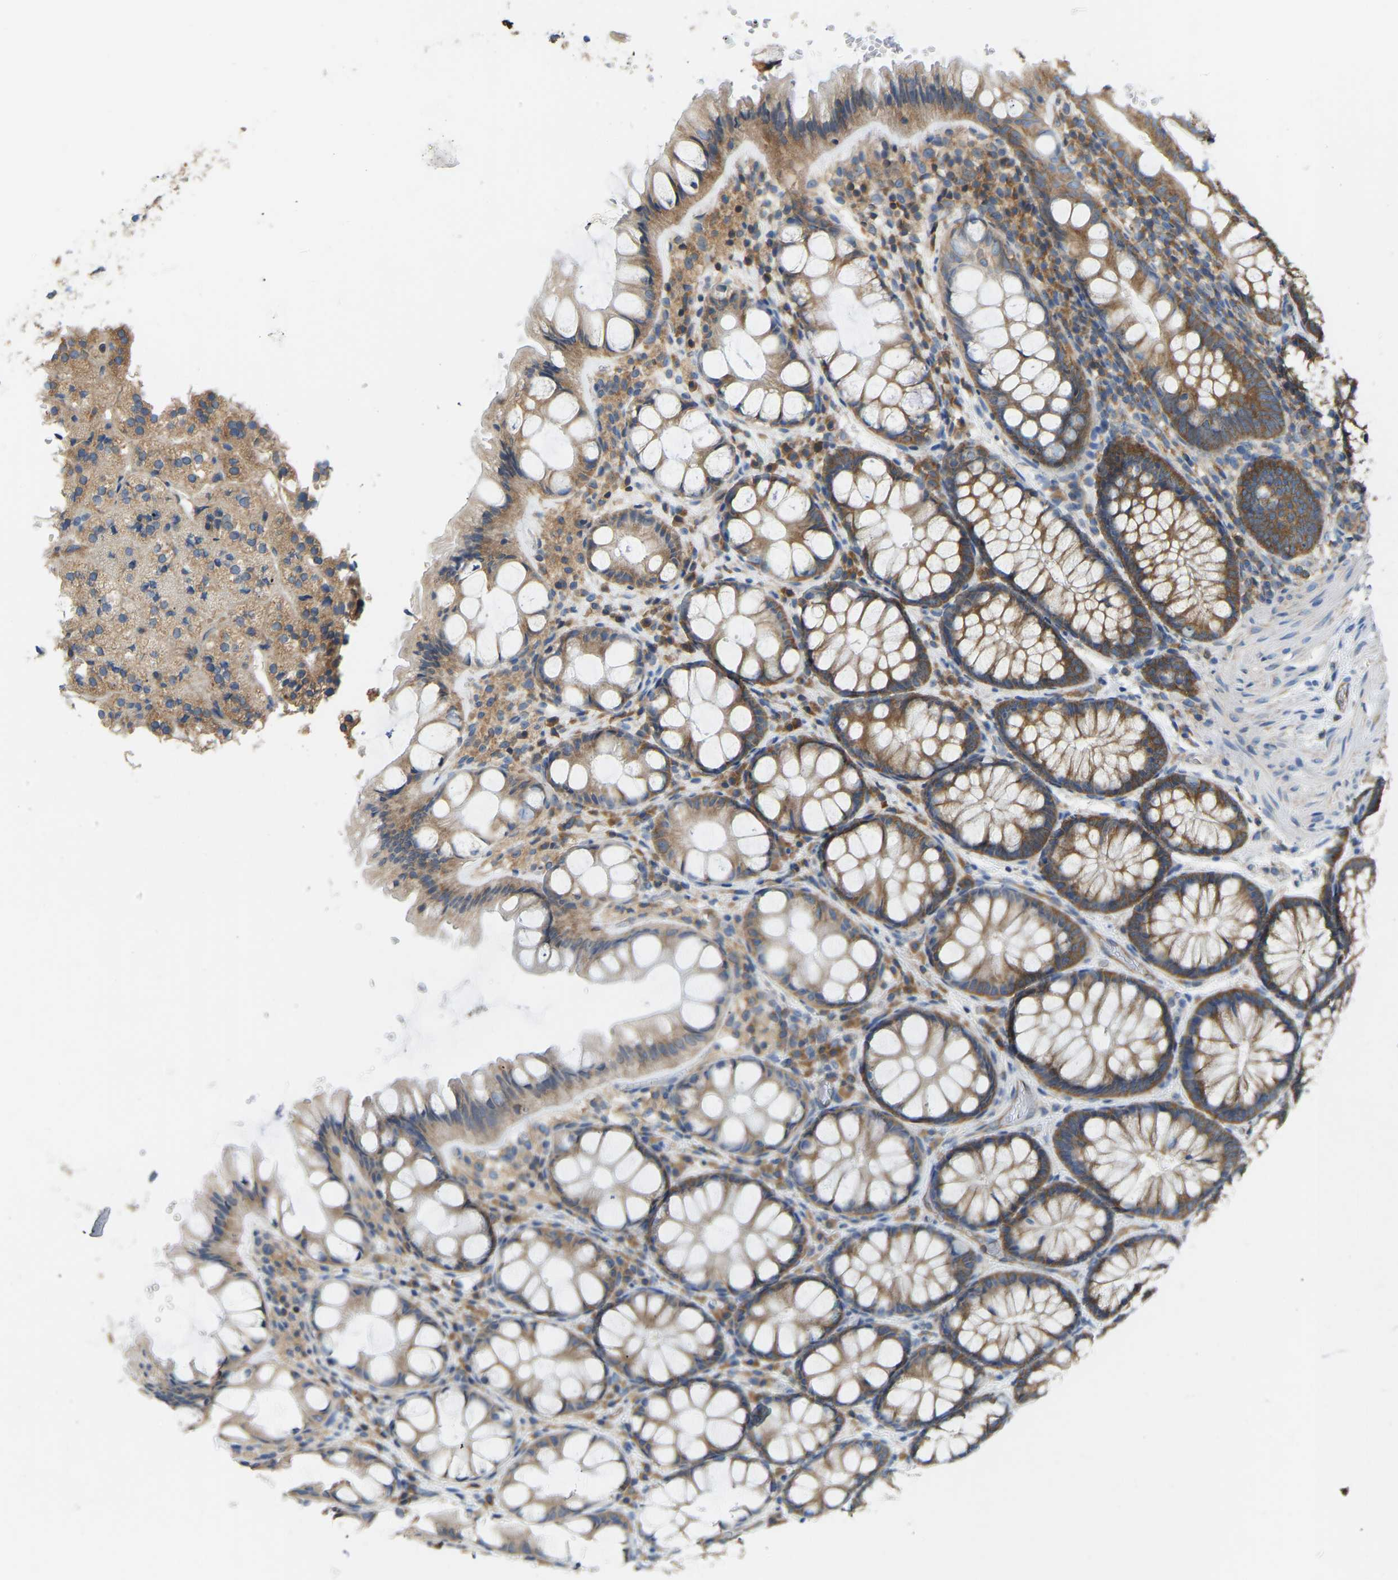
{"staining": {"intensity": "moderate", "quantity": ">75%", "location": "cytoplasmic/membranous"}, "tissue": "colon", "cell_type": "Endothelial cells", "image_type": "normal", "snomed": [{"axis": "morphology", "description": "Normal tissue, NOS"}, {"axis": "topography", "description": "Colon"}], "caption": "The micrograph demonstrates staining of normal colon, revealing moderate cytoplasmic/membranous protein expression (brown color) within endothelial cells.", "gene": "RPS6KB2", "patient": {"sex": "male", "age": 47}}